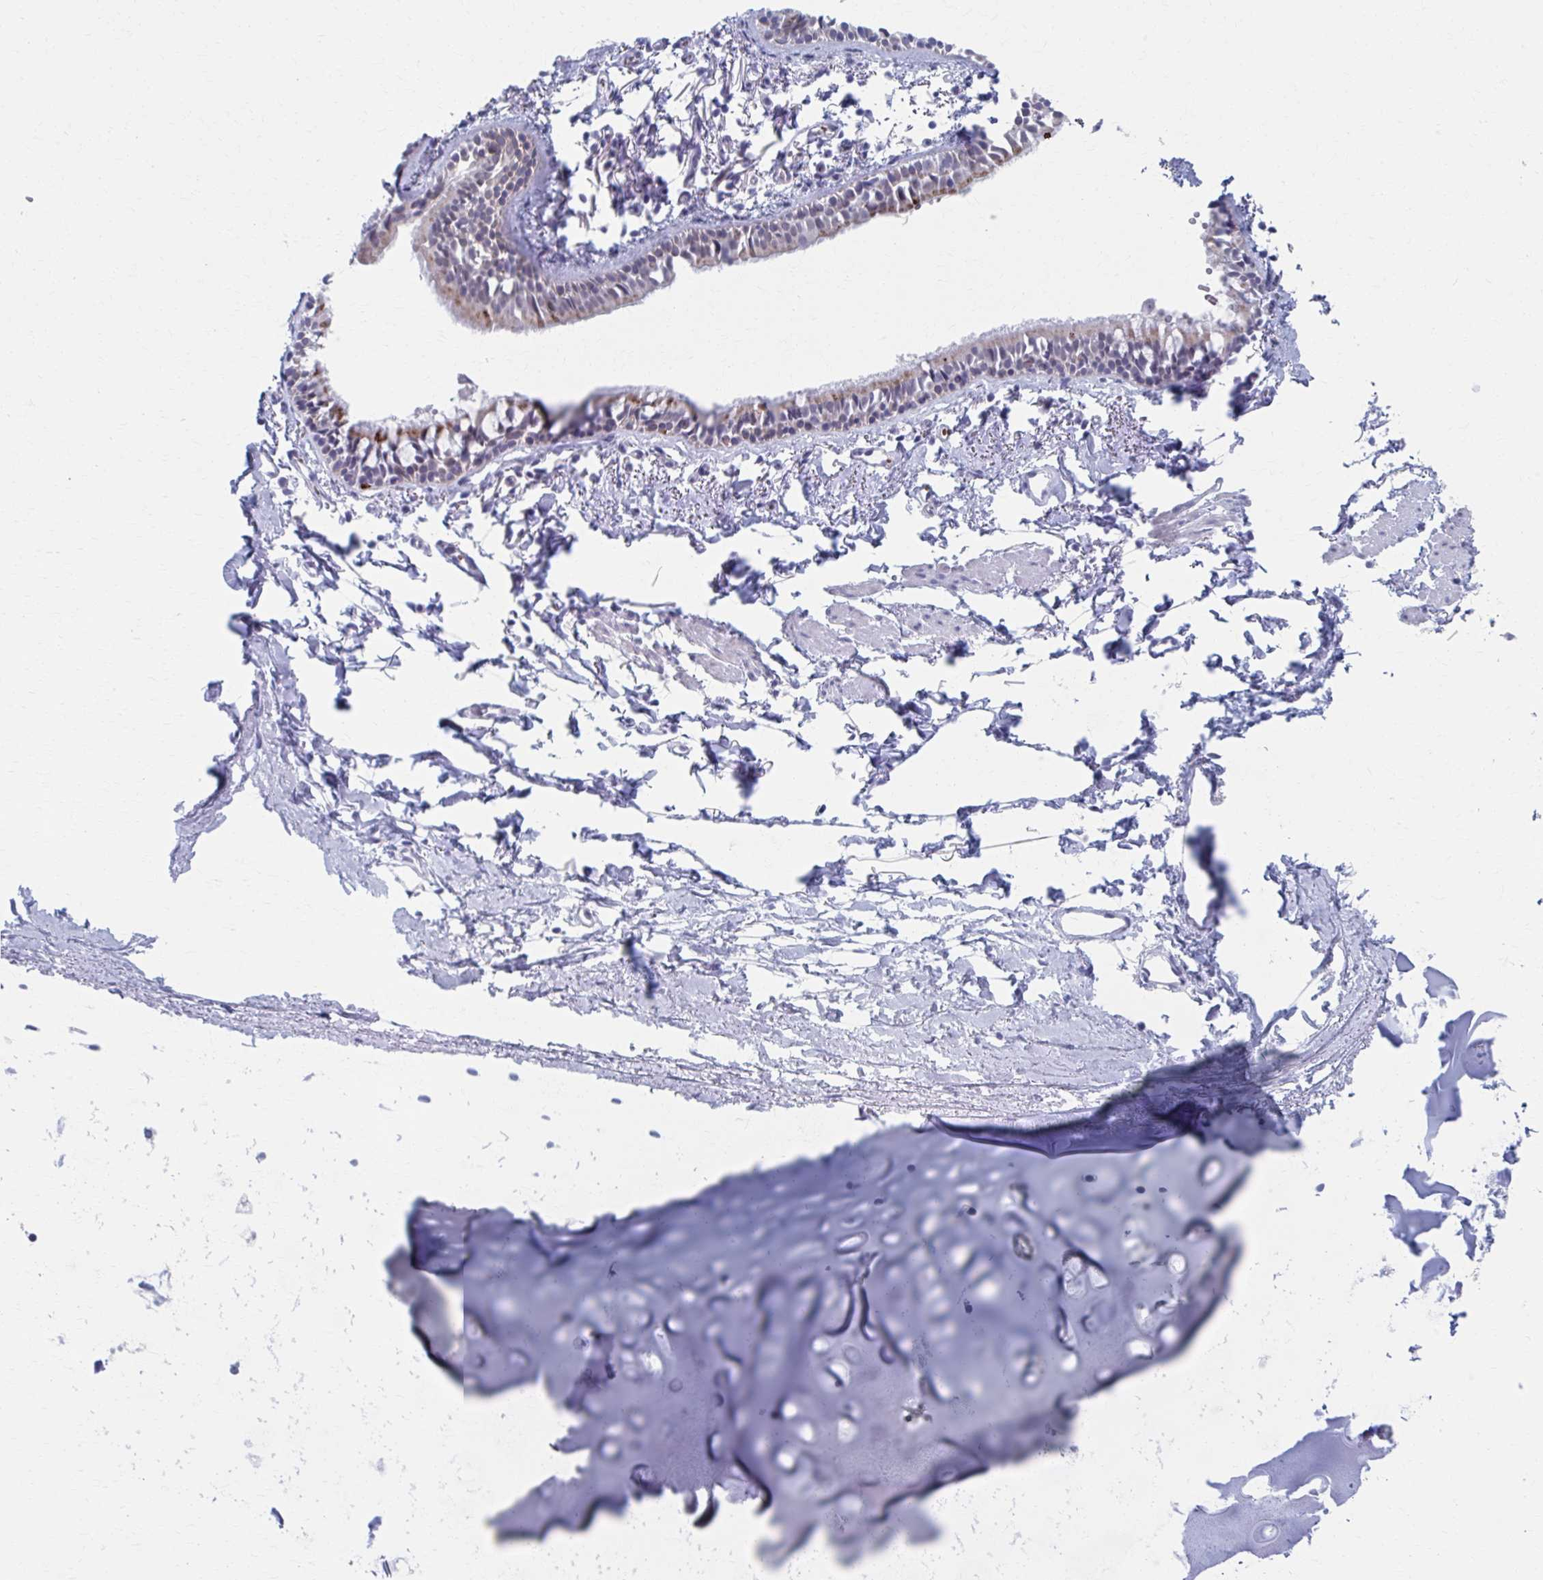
{"staining": {"intensity": "moderate", "quantity": "25%-75%", "location": "cytoplasmic/membranous"}, "tissue": "bronchus", "cell_type": "Respiratory epithelial cells", "image_type": "normal", "snomed": [{"axis": "morphology", "description": "Normal tissue, NOS"}, {"axis": "topography", "description": "Cartilage tissue"}, {"axis": "topography", "description": "Bronchus"}, {"axis": "topography", "description": "Peripheral nerve tissue"}], "caption": "About 25%-75% of respiratory epithelial cells in unremarkable bronchus display moderate cytoplasmic/membranous protein expression as visualized by brown immunohistochemical staining.", "gene": "ABHD16B", "patient": {"sex": "female", "age": 59}}